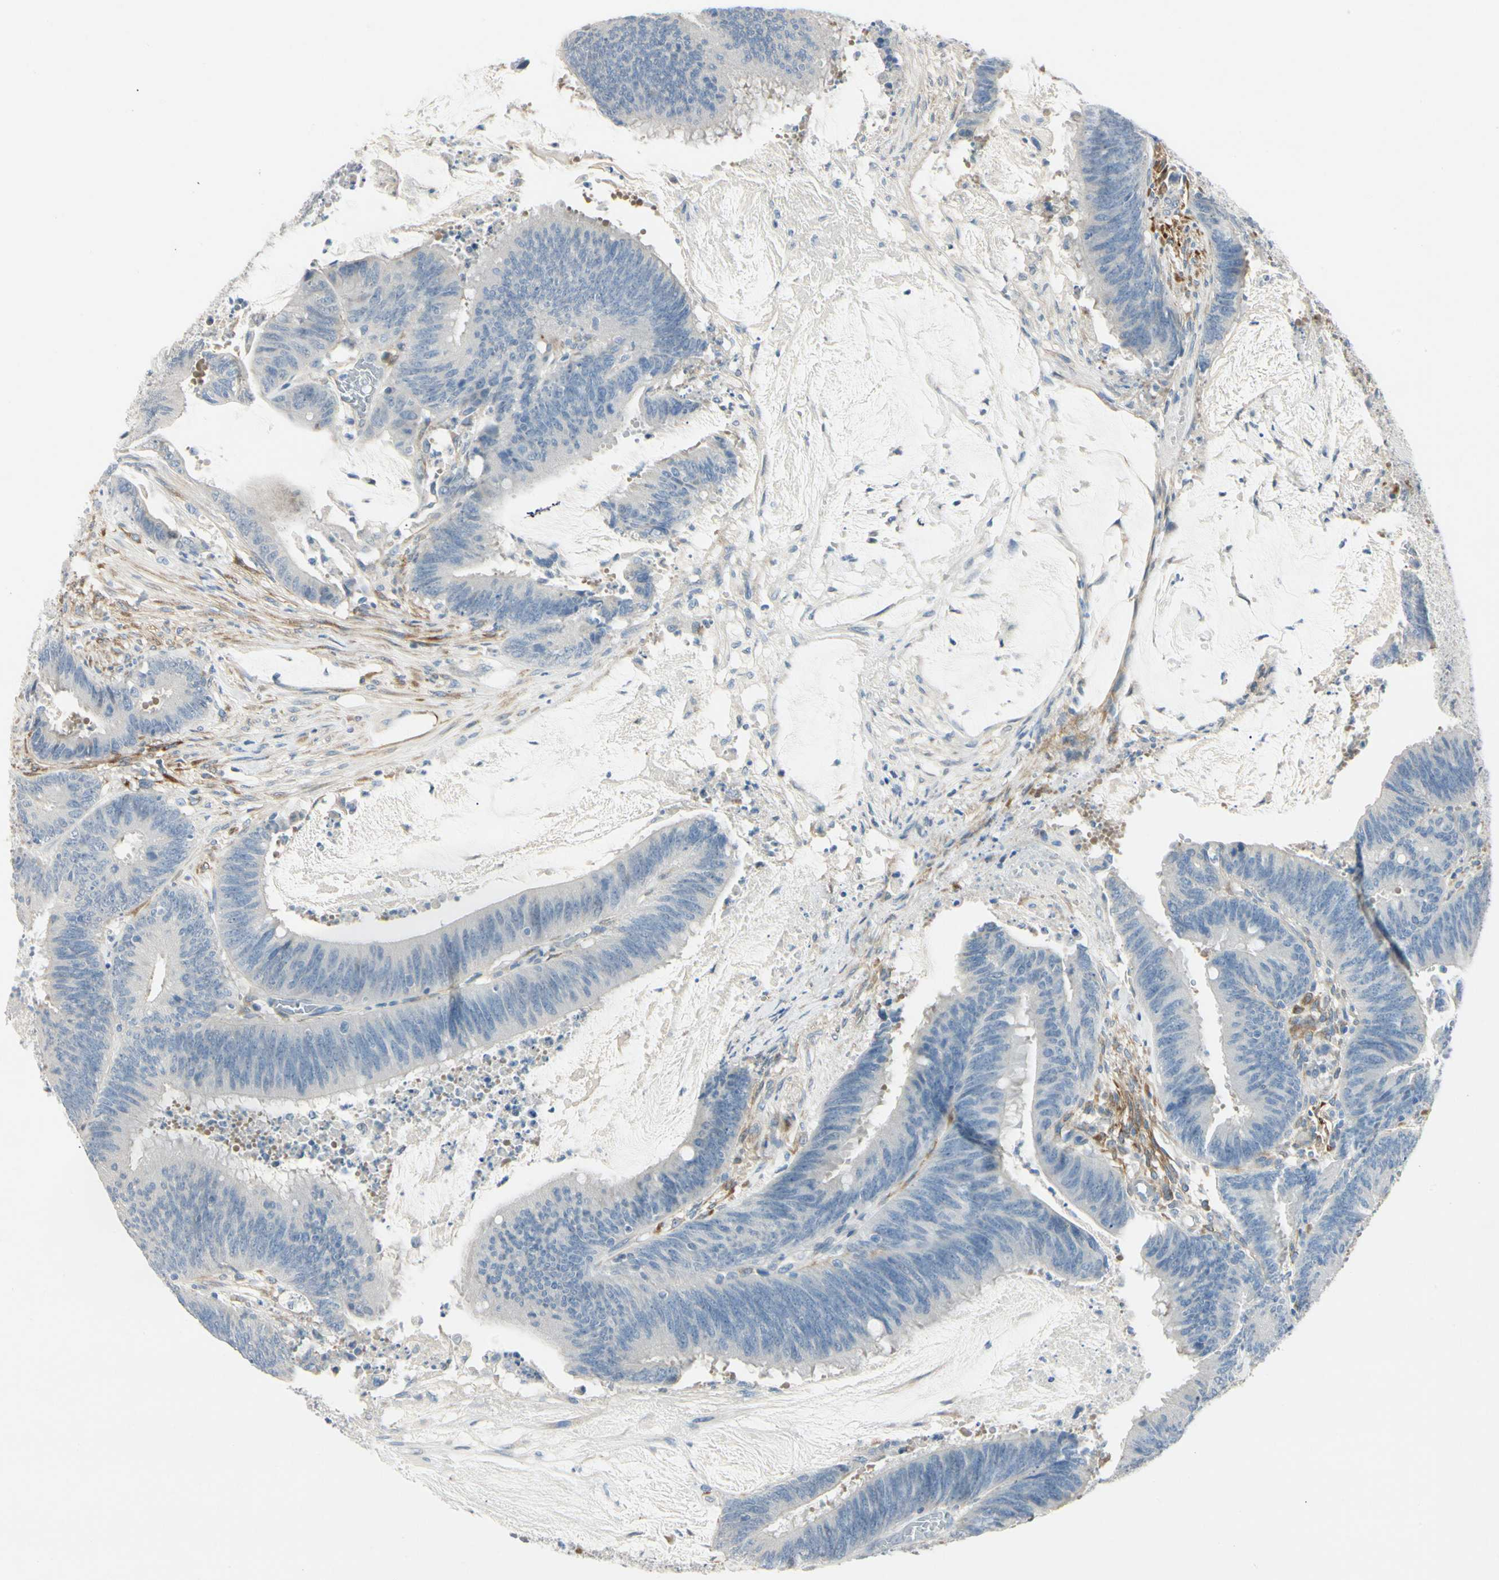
{"staining": {"intensity": "negative", "quantity": "none", "location": "none"}, "tissue": "colorectal cancer", "cell_type": "Tumor cells", "image_type": "cancer", "snomed": [{"axis": "morphology", "description": "Adenocarcinoma, NOS"}, {"axis": "topography", "description": "Rectum"}], "caption": "IHC image of adenocarcinoma (colorectal) stained for a protein (brown), which demonstrates no staining in tumor cells. (Brightfield microscopy of DAB (3,3'-diaminobenzidine) immunohistochemistry (IHC) at high magnification).", "gene": "AMPH", "patient": {"sex": "female", "age": 66}}